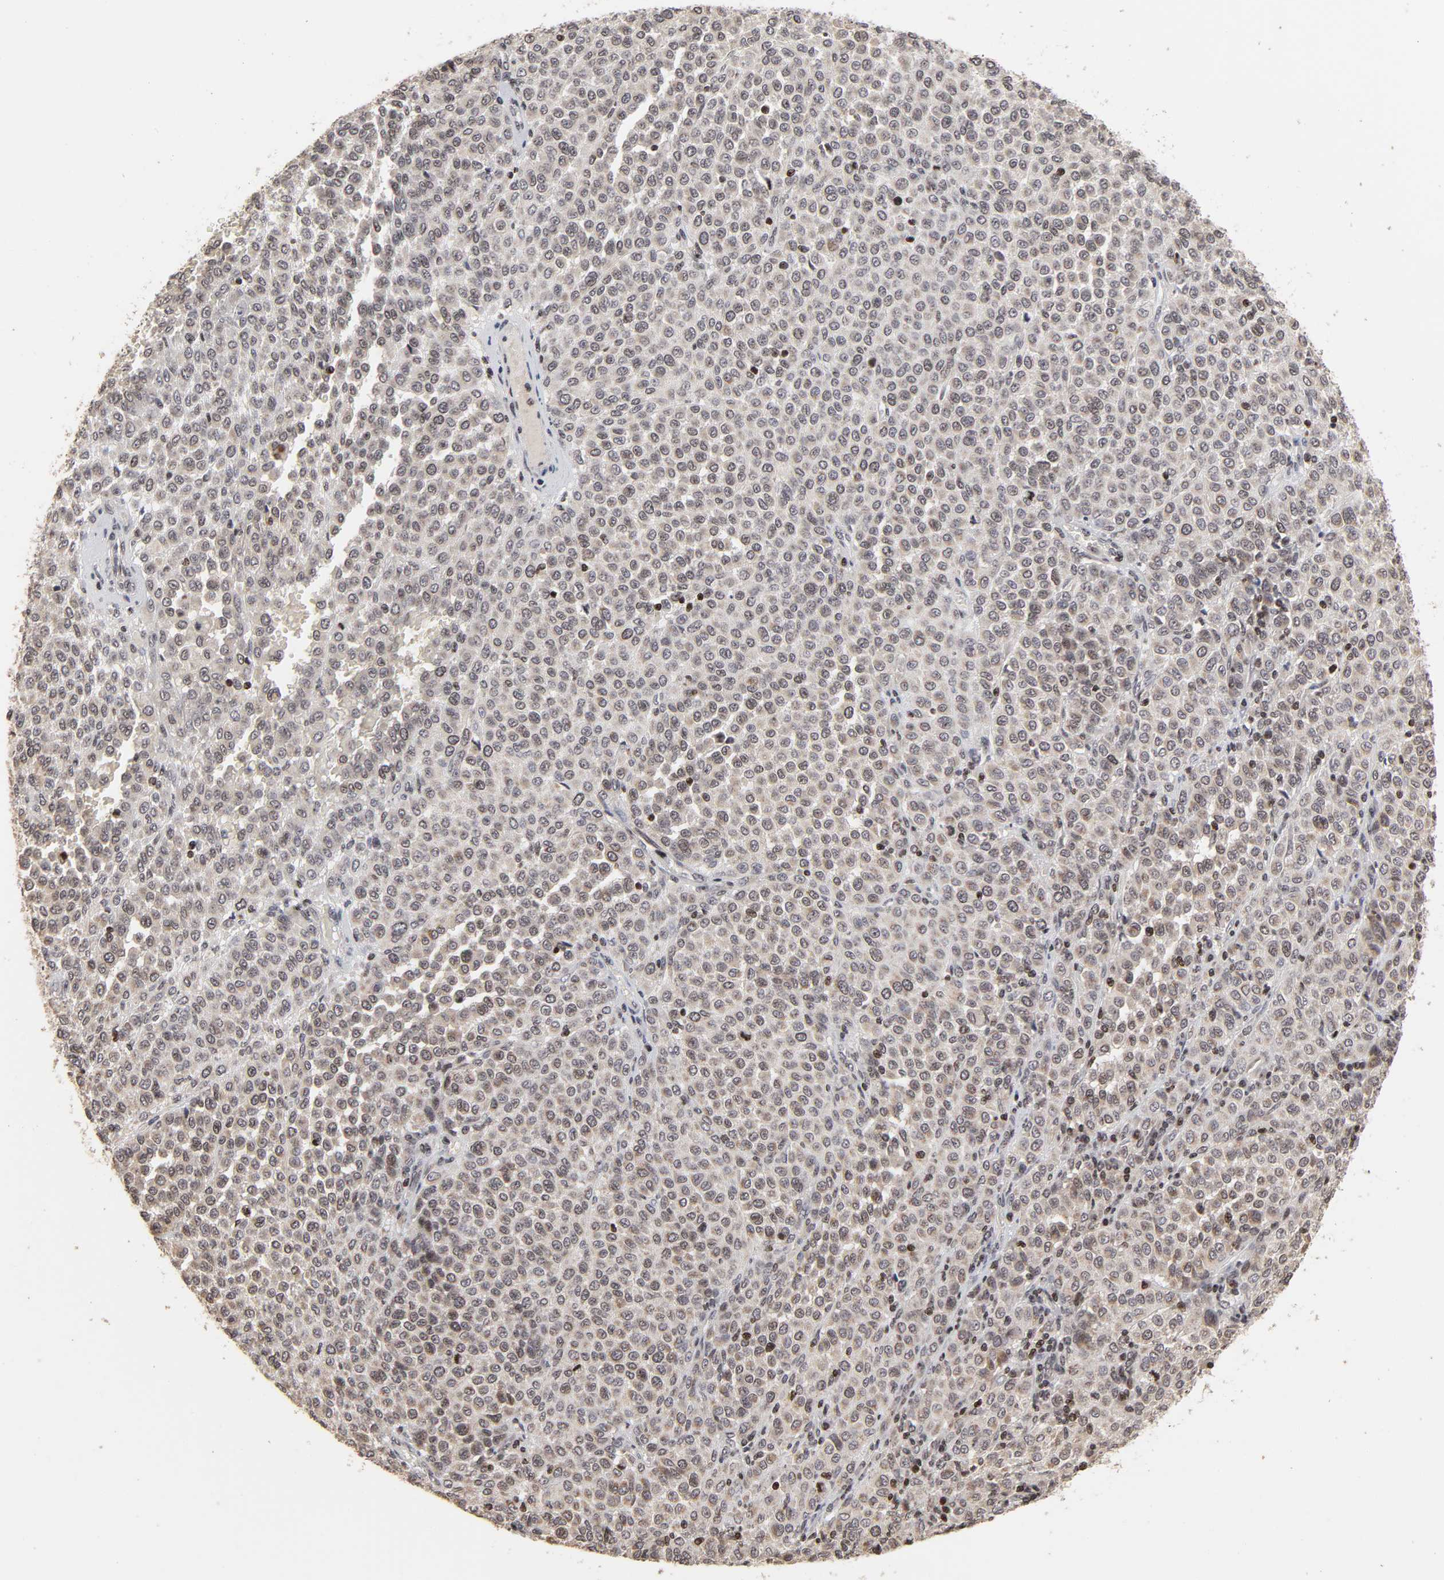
{"staining": {"intensity": "weak", "quantity": ">75%", "location": "cytoplasmic/membranous"}, "tissue": "melanoma", "cell_type": "Tumor cells", "image_type": "cancer", "snomed": [{"axis": "morphology", "description": "Malignant melanoma, Metastatic site"}, {"axis": "topography", "description": "Pancreas"}], "caption": "Melanoma stained with DAB immunohistochemistry (IHC) demonstrates low levels of weak cytoplasmic/membranous staining in approximately >75% of tumor cells.", "gene": "ZNF473", "patient": {"sex": "female", "age": 30}}